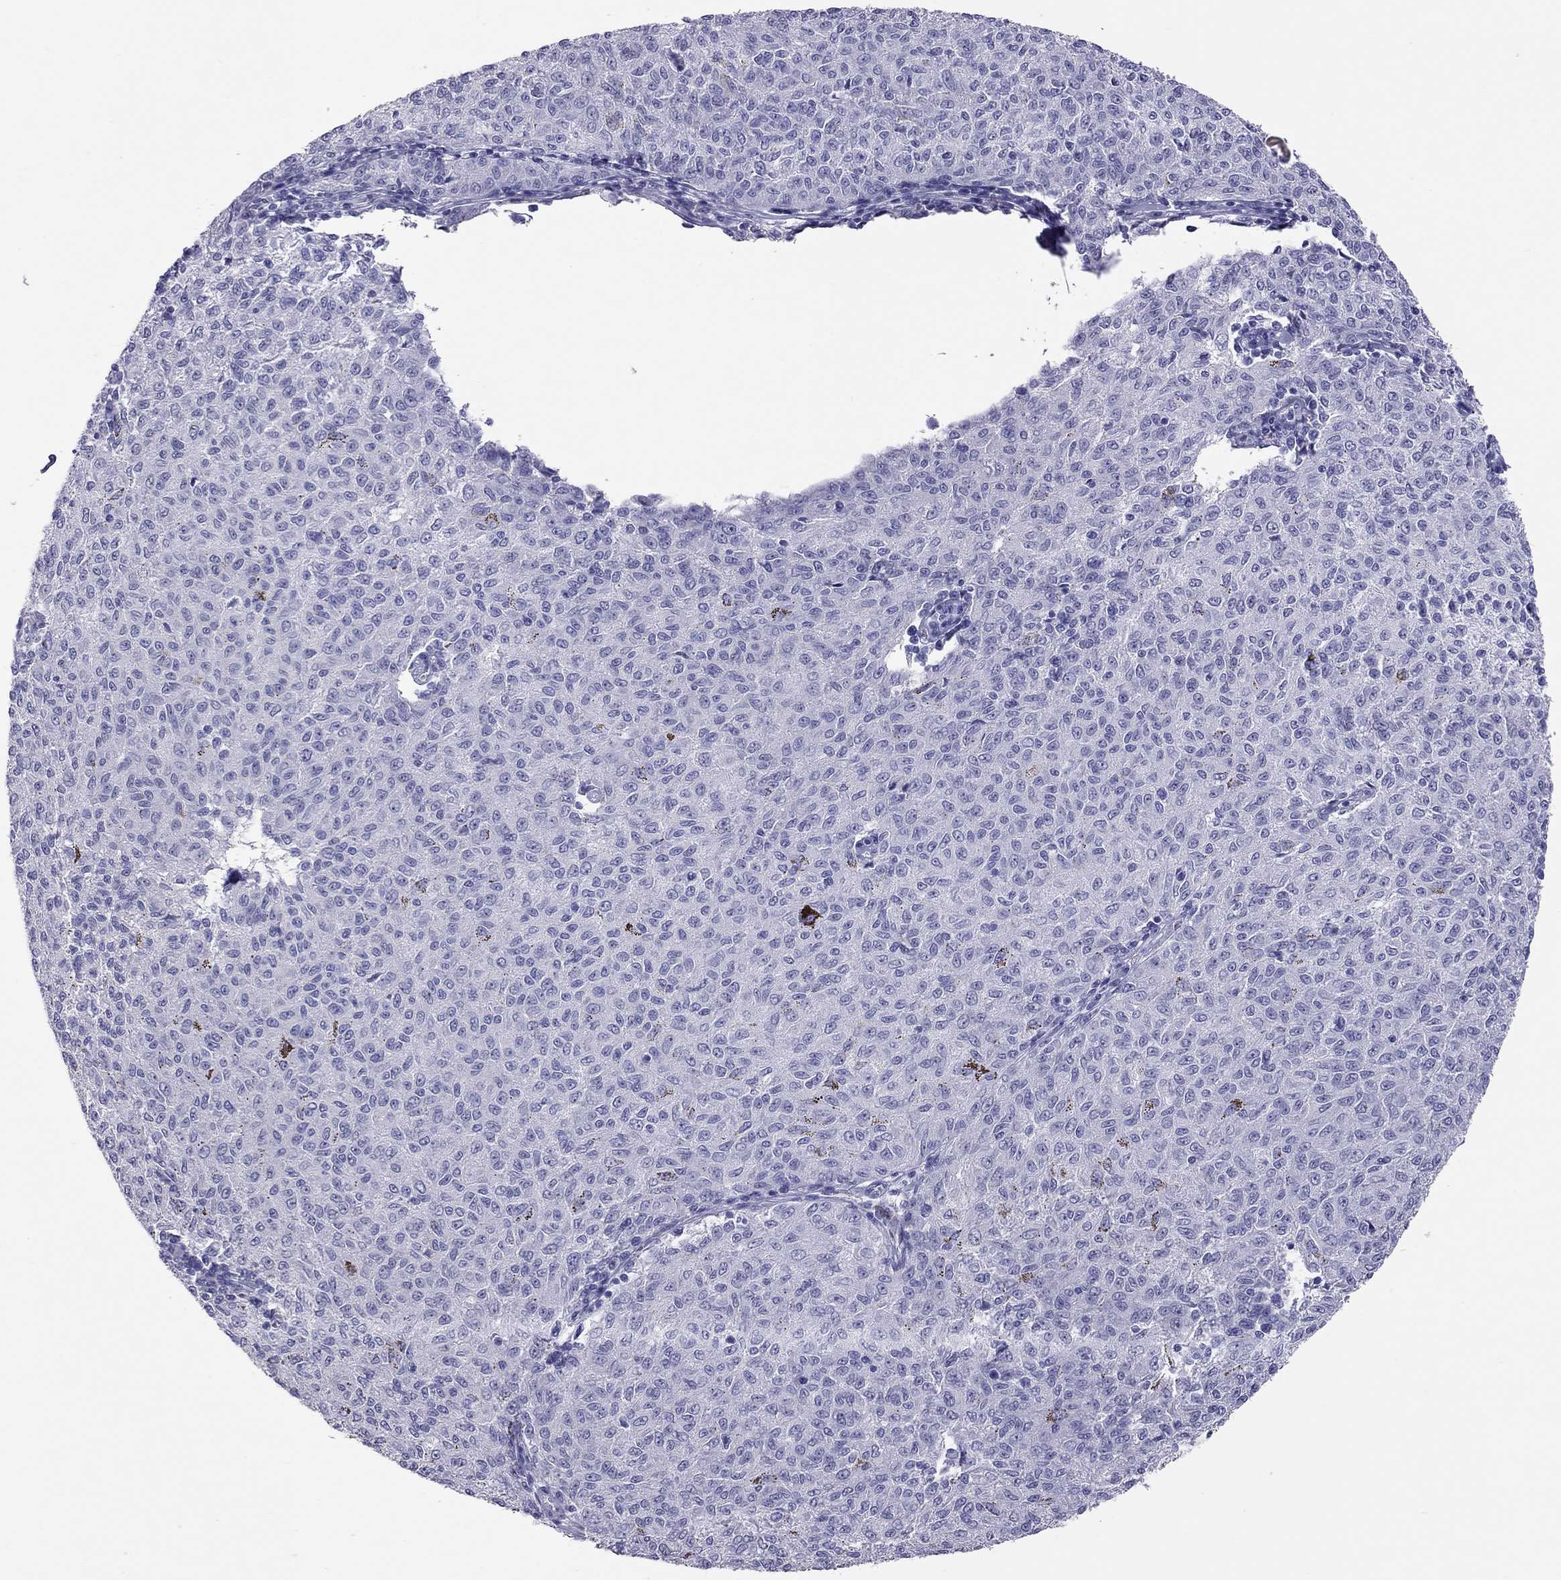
{"staining": {"intensity": "negative", "quantity": "none", "location": "none"}, "tissue": "melanoma", "cell_type": "Tumor cells", "image_type": "cancer", "snomed": [{"axis": "morphology", "description": "Malignant melanoma, NOS"}, {"axis": "topography", "description": "Skin"}], "caption": "IHC of human melanoma reveals no staining in tumor cells.", "gene": "IL17REL", "patient": {"sex": "female", "age": 72}}